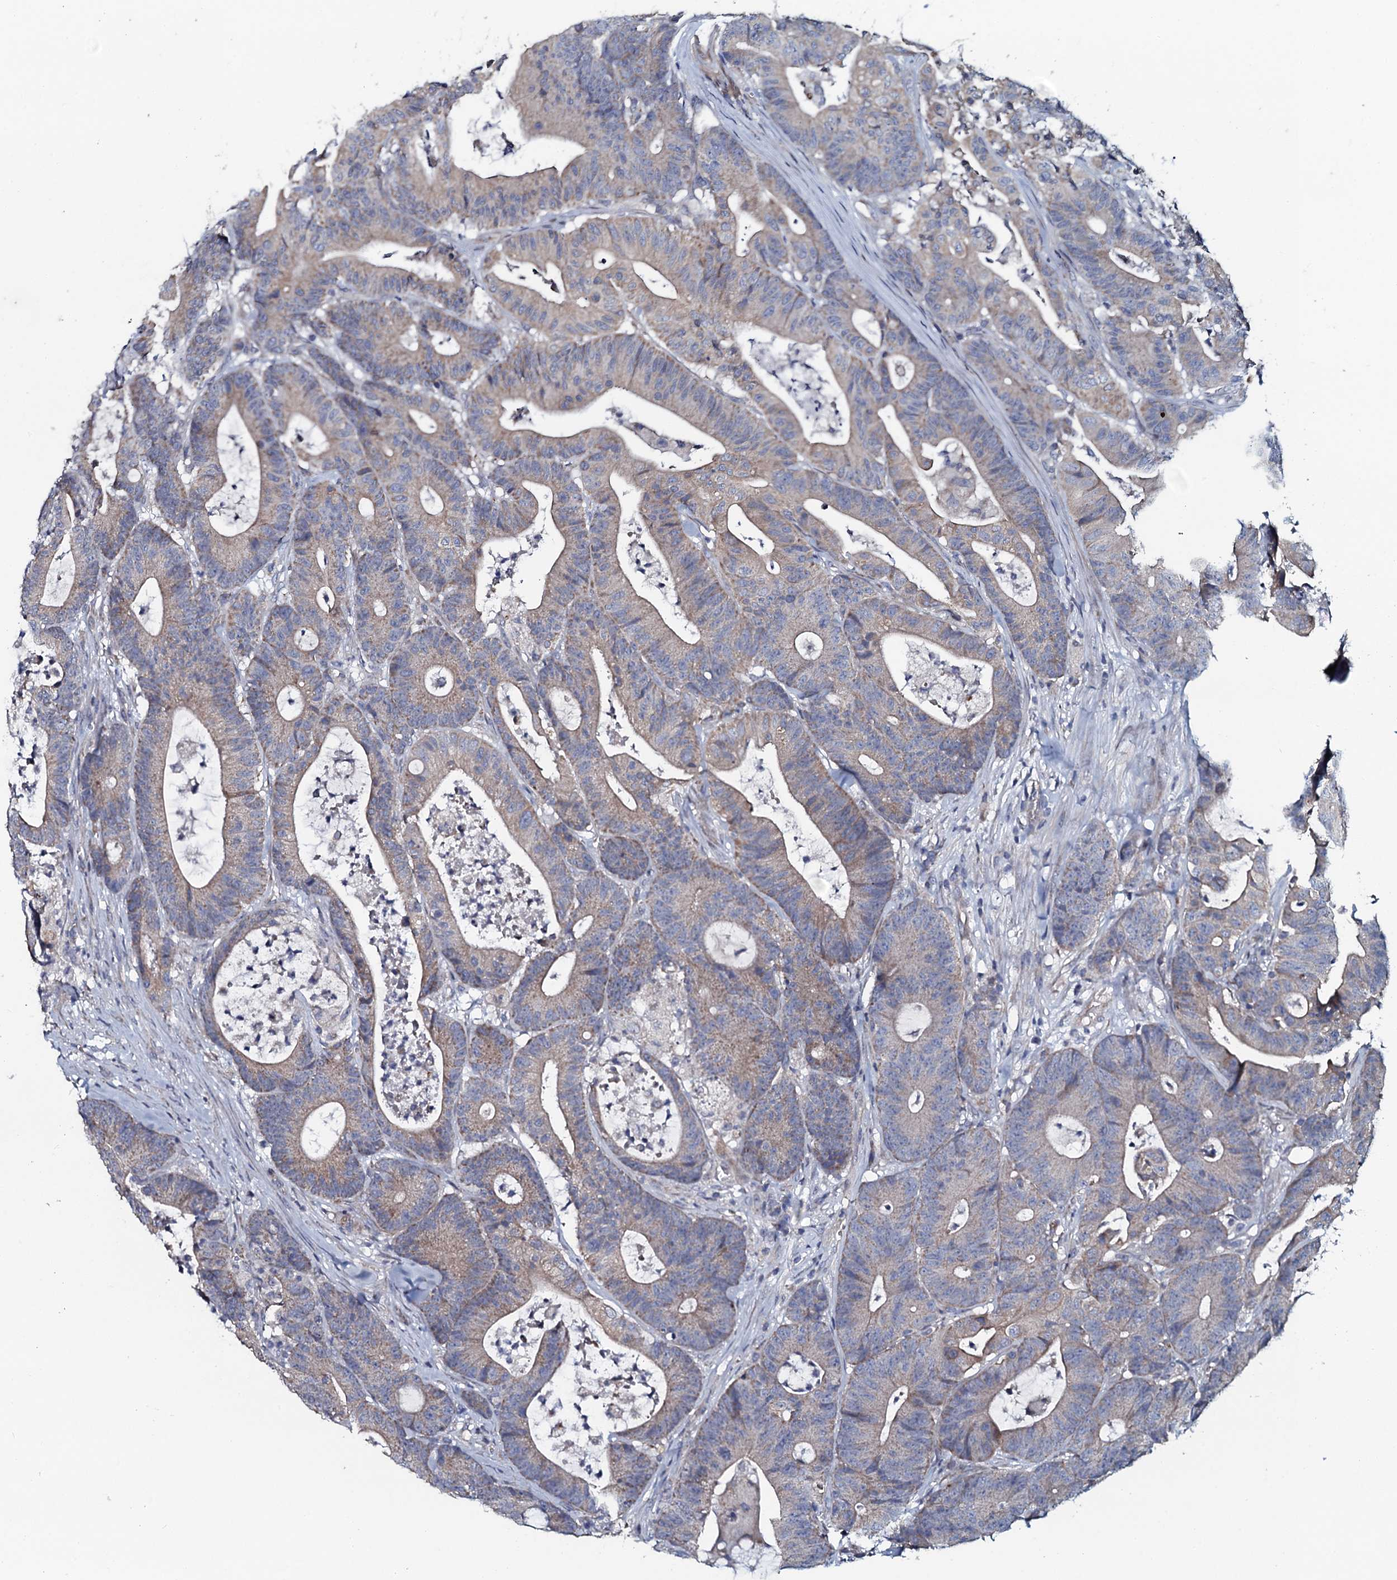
{"staining": {"intensity": "weak", "quantity": "25%-75%", "location": "cytoplasmic/membranous"}, "tissue": "colorectal cancer", "cell_type": "Tumor cells", "image_type": "cancer", "snomed": [{"axis": "morphology", "description": "Adenocarcinoma, NOS"}, {"axis": "topography", "description": "Colon"}], "caption": "A low amount of weak cytoplasmic/membranous staining is seen in approximately 25%-75% of tumor cells in colorectal adenocarcinoma tissue.", "gene": "KCTD4", "patient": {"sex": "female", "age": 84}}